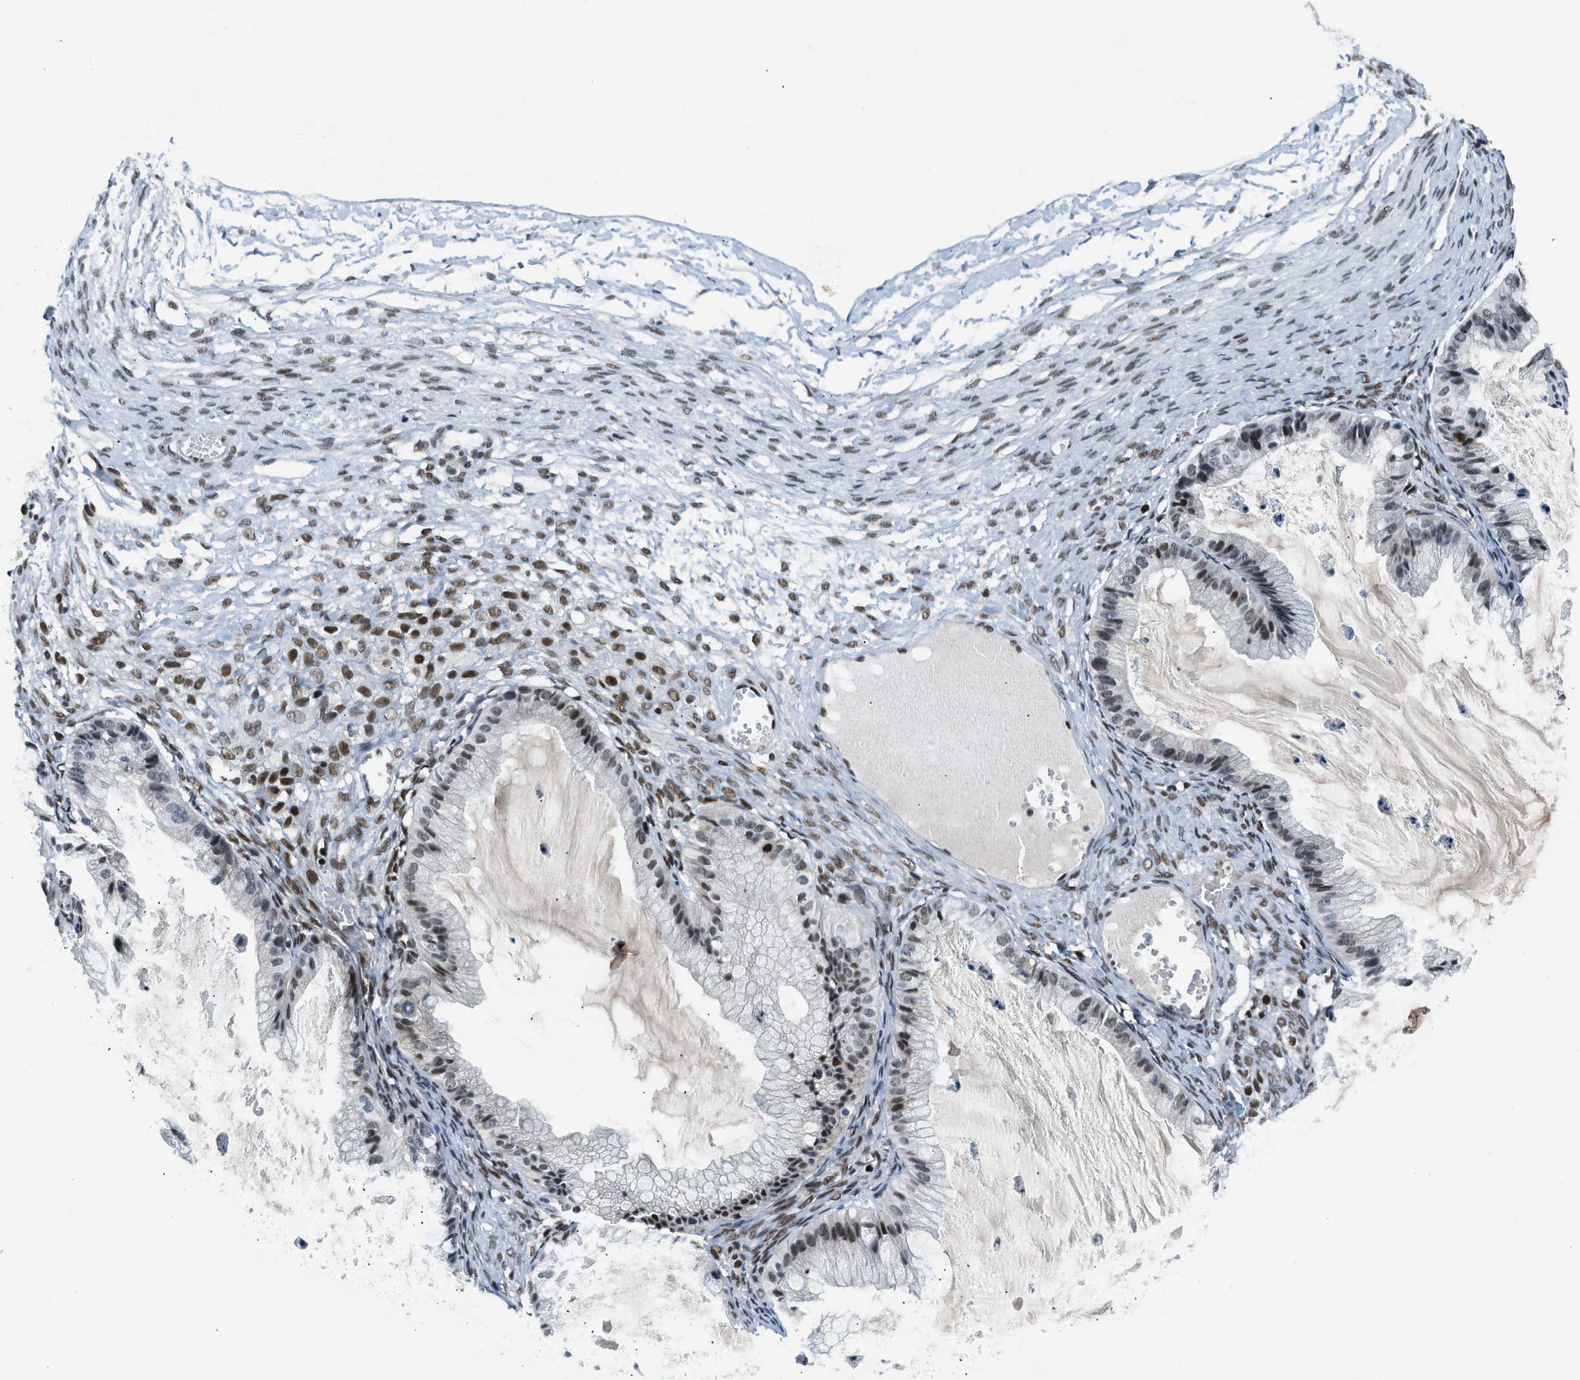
{"staining": {"intensity": "moderate", "quantity": "25%-75%", "location": "nuclear"}, "tissue": "ovarian cancer", "cell_type": "Tumor cells", "image_type": "cancer", "snomed": [{"axis": "morphology", "description": "Cystadenocarcinoma, mucinous, NOS"}, {"axis": "topography", "description": "Ovary"}], "caption": "A brown stain highlights moderate nuclear positivity of a protein in ovarian cancer (mucinous cystadenocarcinoma) tumor cells.", "gene": "NCOA1", "patient": {"sex": "female", "age": 57}}